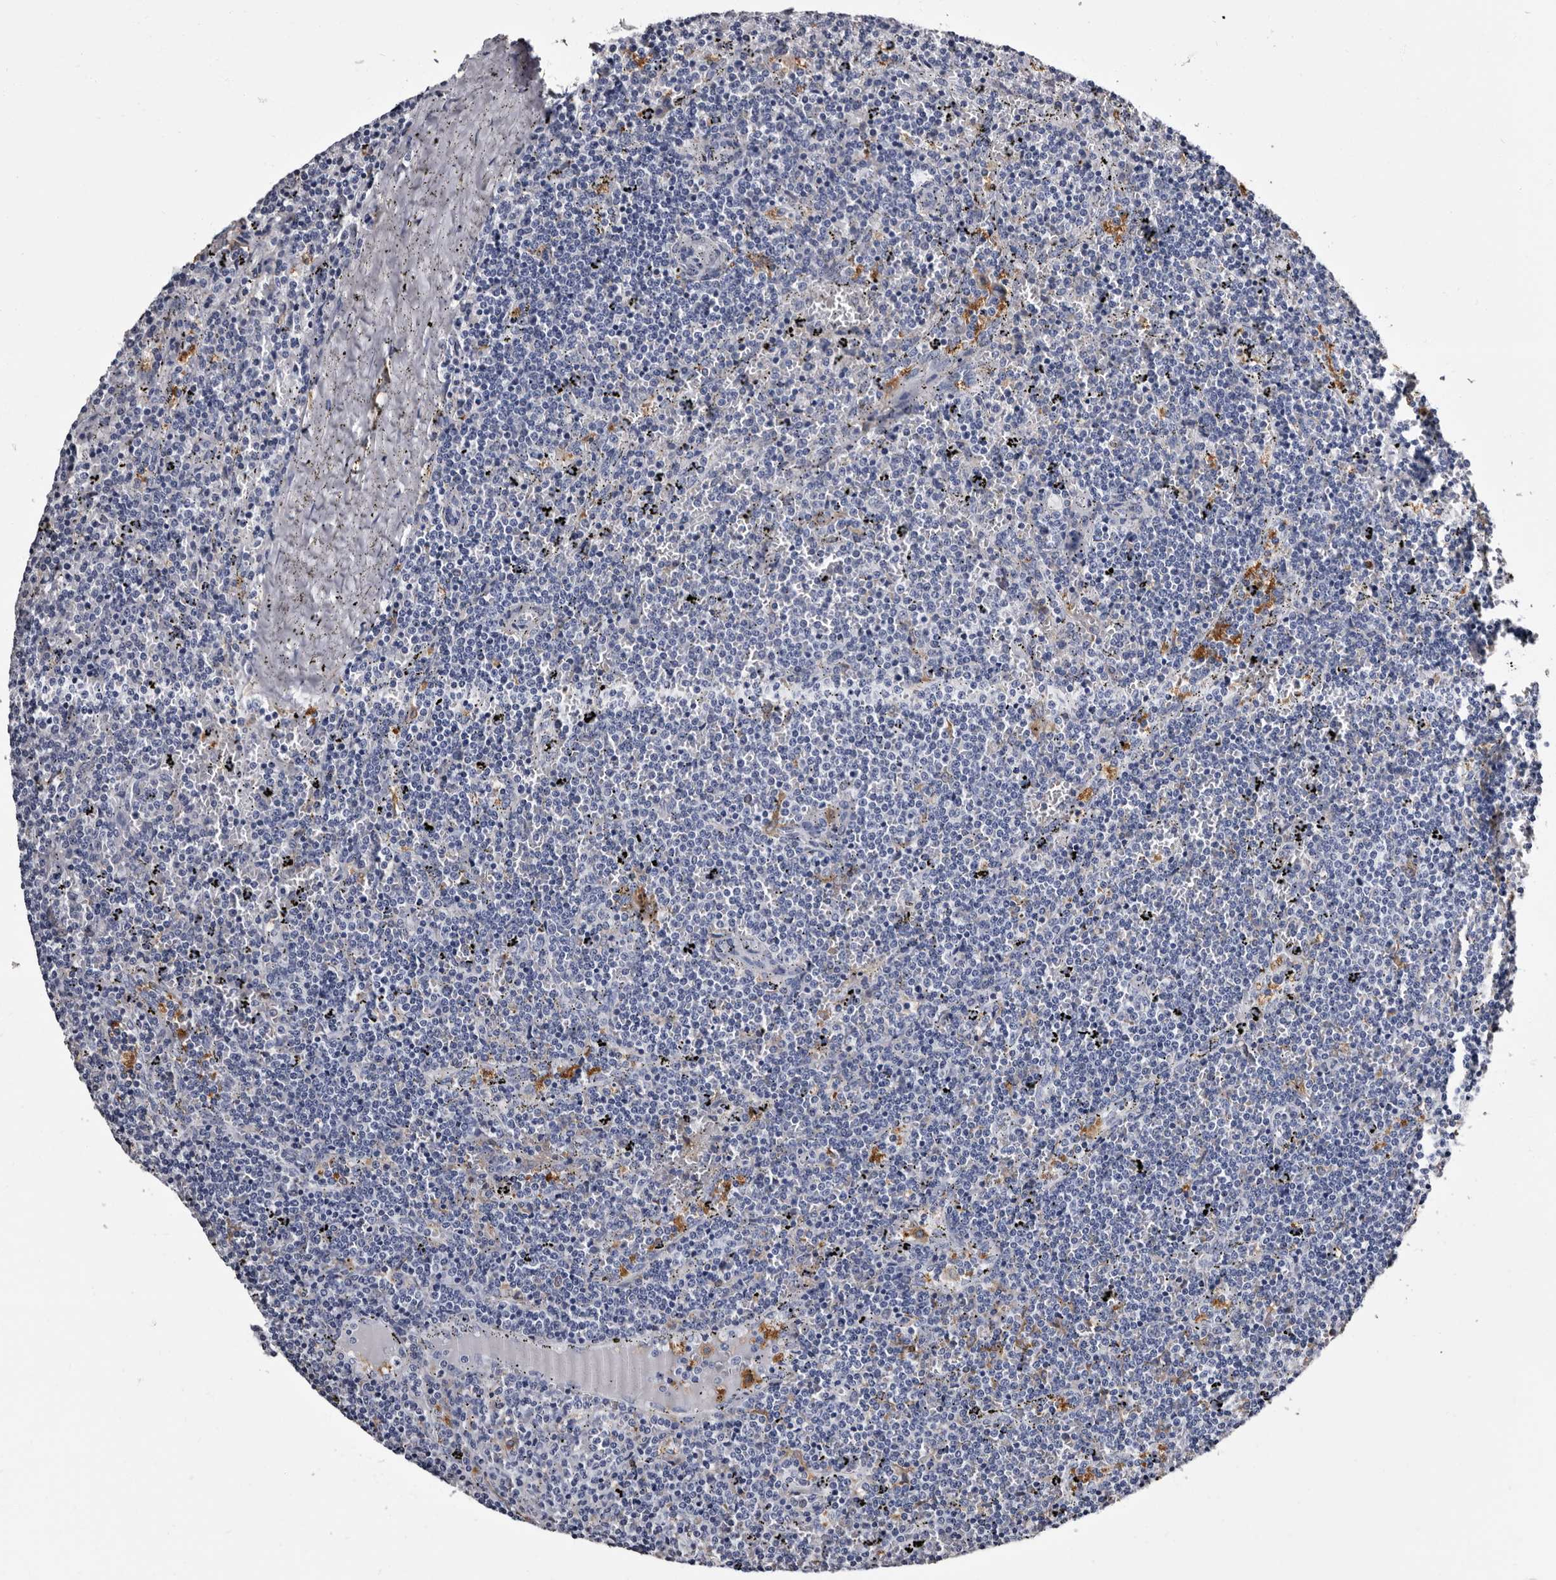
{"staining": {"intensity": "negative", "quantity": "none", "location": "none"}, "tissue": "lymphoma", "cell_type": "Tumor cells", "image_type": "cancer", "snomed": [{"axis": "morphology", "description": "Malignant lymphoma, non-Hodgkin's type, Low grade"}, {"axis": "topography", "description": "Spleen"}], "caption": "Lymphoma was stained to show a protein in brown. There is no significant expression in tumor cells. (DAB immunohistochemistry, high magnification).", "gene": "EPB41L3", "patient": {"sex": "female", "age": 50}}